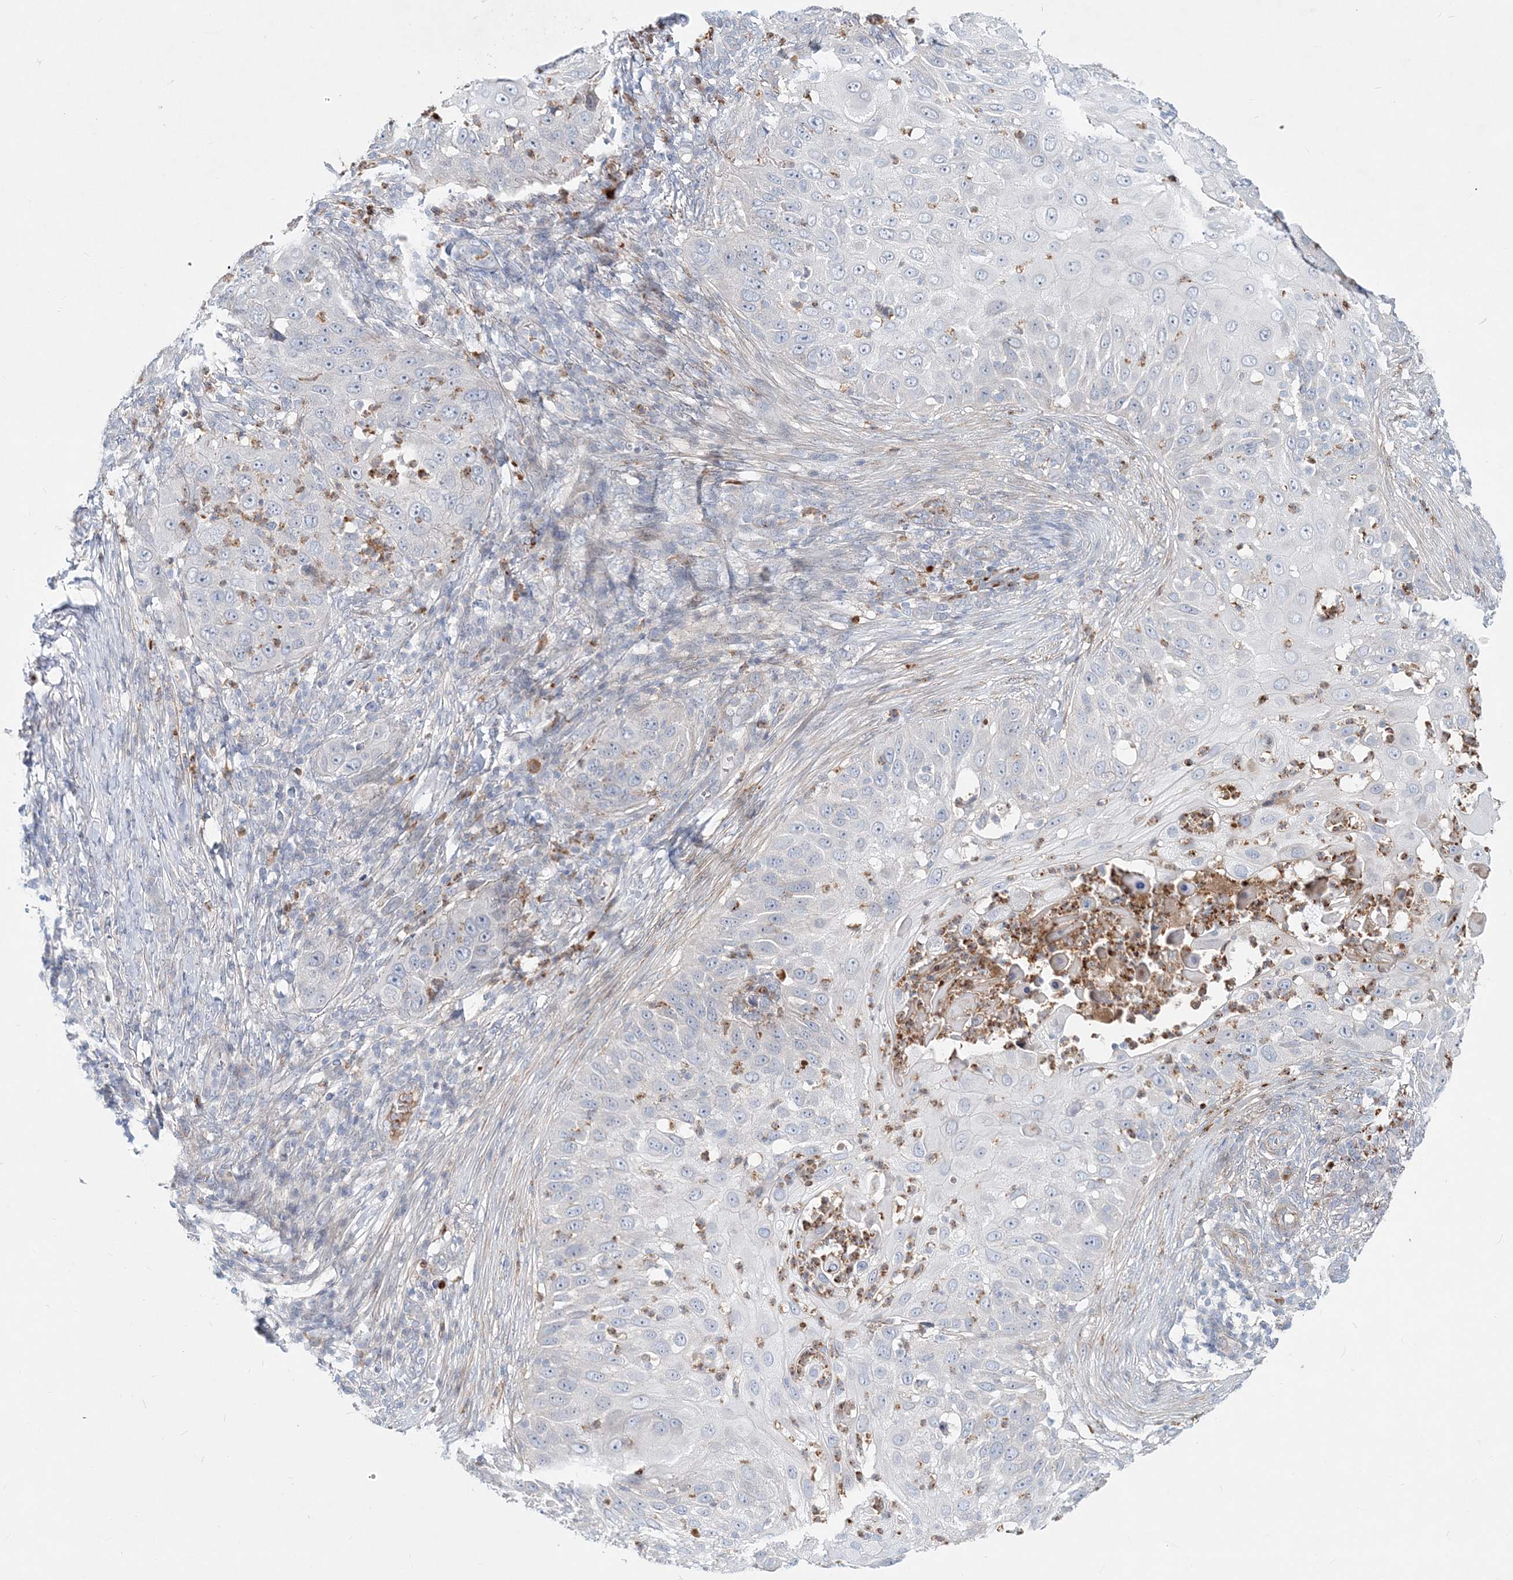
{"staining": {"intensity": "negative", "quantity": "none", "location": "none"}, "tissue": "skin cancer", "cell_type": "Tumor cells", "image_type": "cancer", "snomed": [{"axis": "morphology", "description": "Squamous cell carcinoma, NOS"}, {"axis": "topography", "description": "Skin"}], "caption": "Image shows no significant protein staining in tumor cells of skin squamous cell carcinoma.", "gene": "DNAH5", "patient": {"sex": "female", "age": 44}}